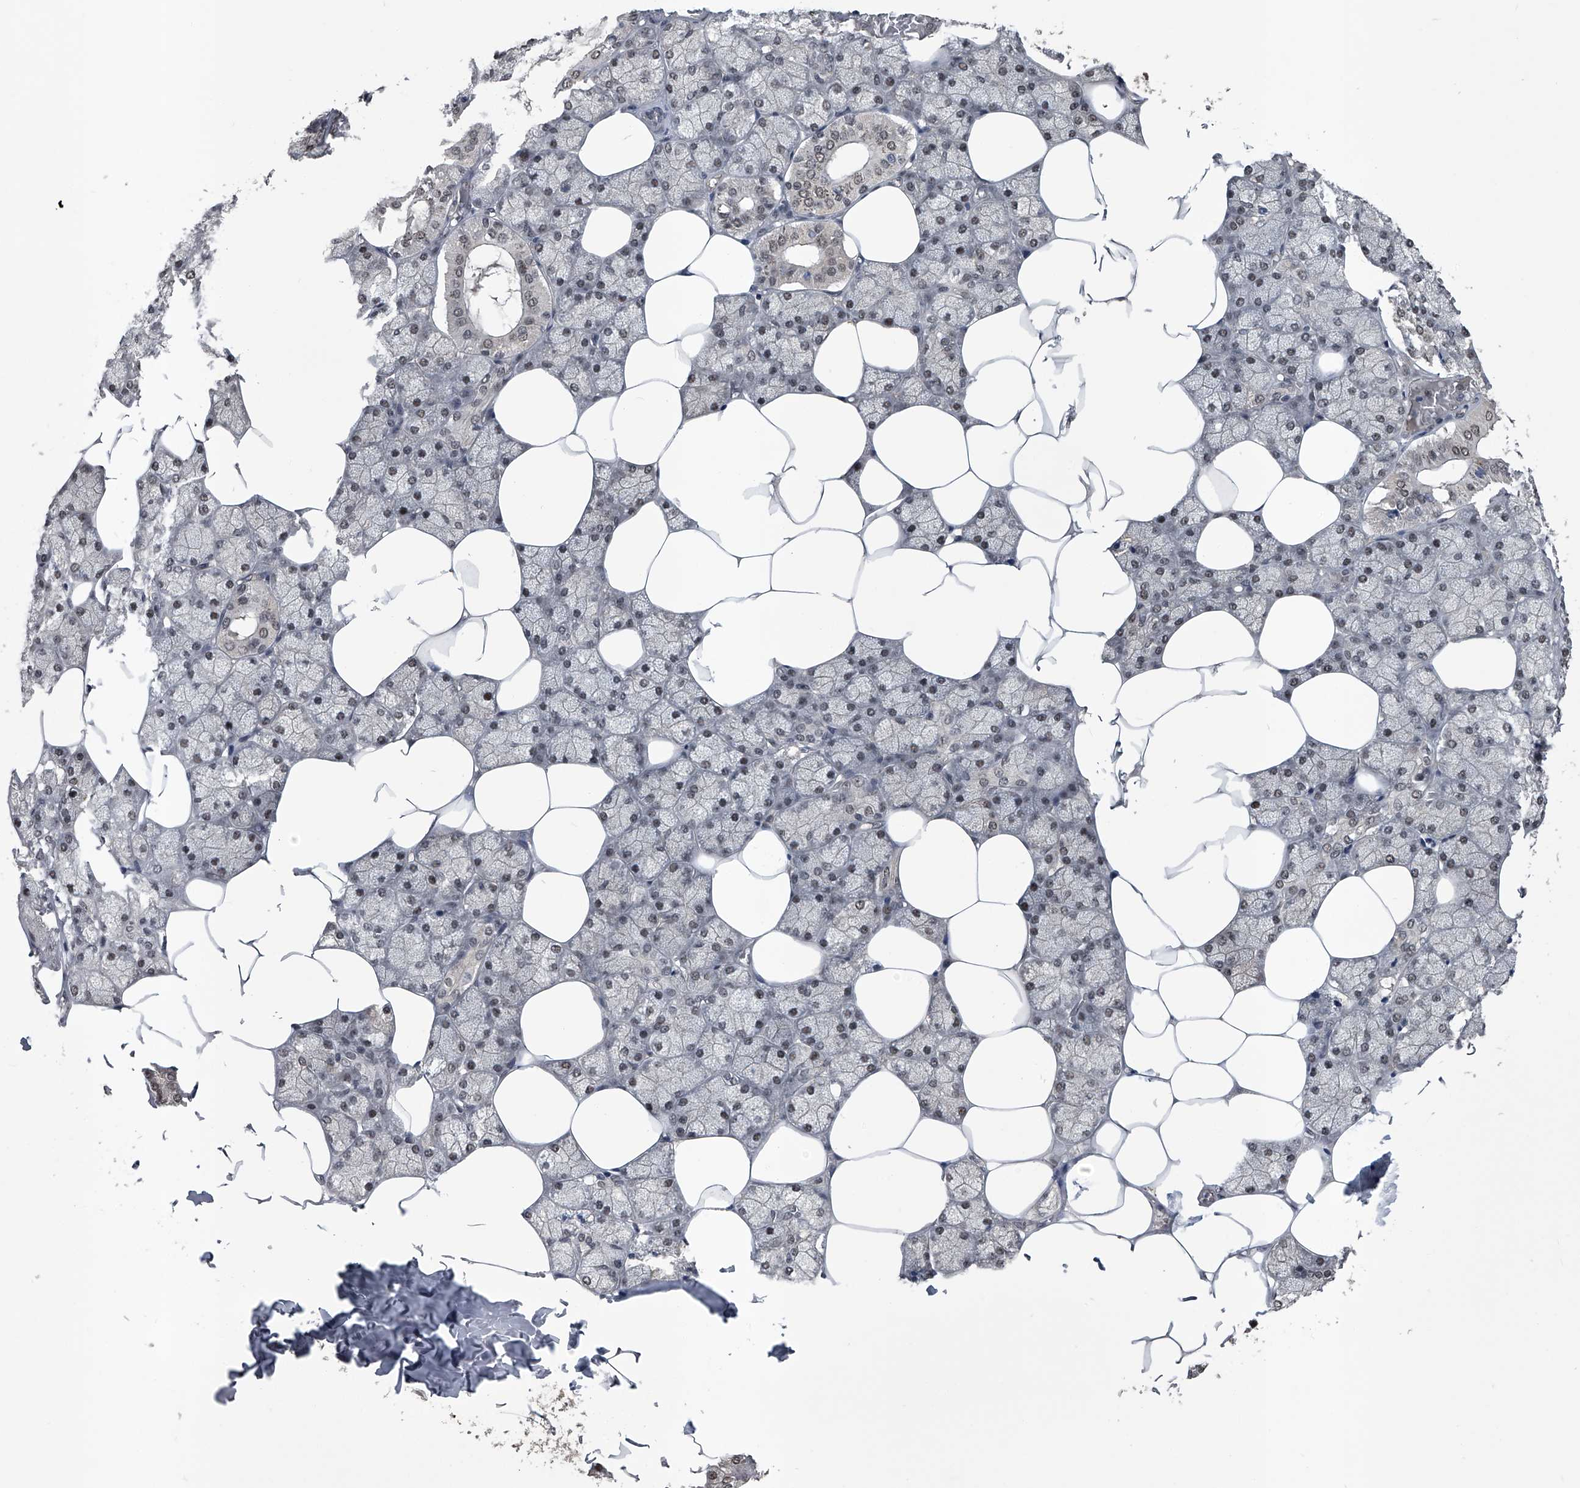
{"staining": {"intensity": "weak", "quantity": "25%-75%", "location": "cytoplasmic/membranous"}, "tissue": "salivary gland", "cell_type": "Glandular cells", "image_type": "normal", "snomed": [{"axis": "morphology", "description": "Normal tissue, NOS"}, {"axis": "topography", "description": "Salivary gland"}], "caption": "Immunohistochemical staining of normal human salivary gland demonstrates low levels of weak cytoplasmic/membranous expression in about 25%-75% of glandular cells.", "gene": "SLC12A8", "patient": {"sex": "male", "age": 62}}